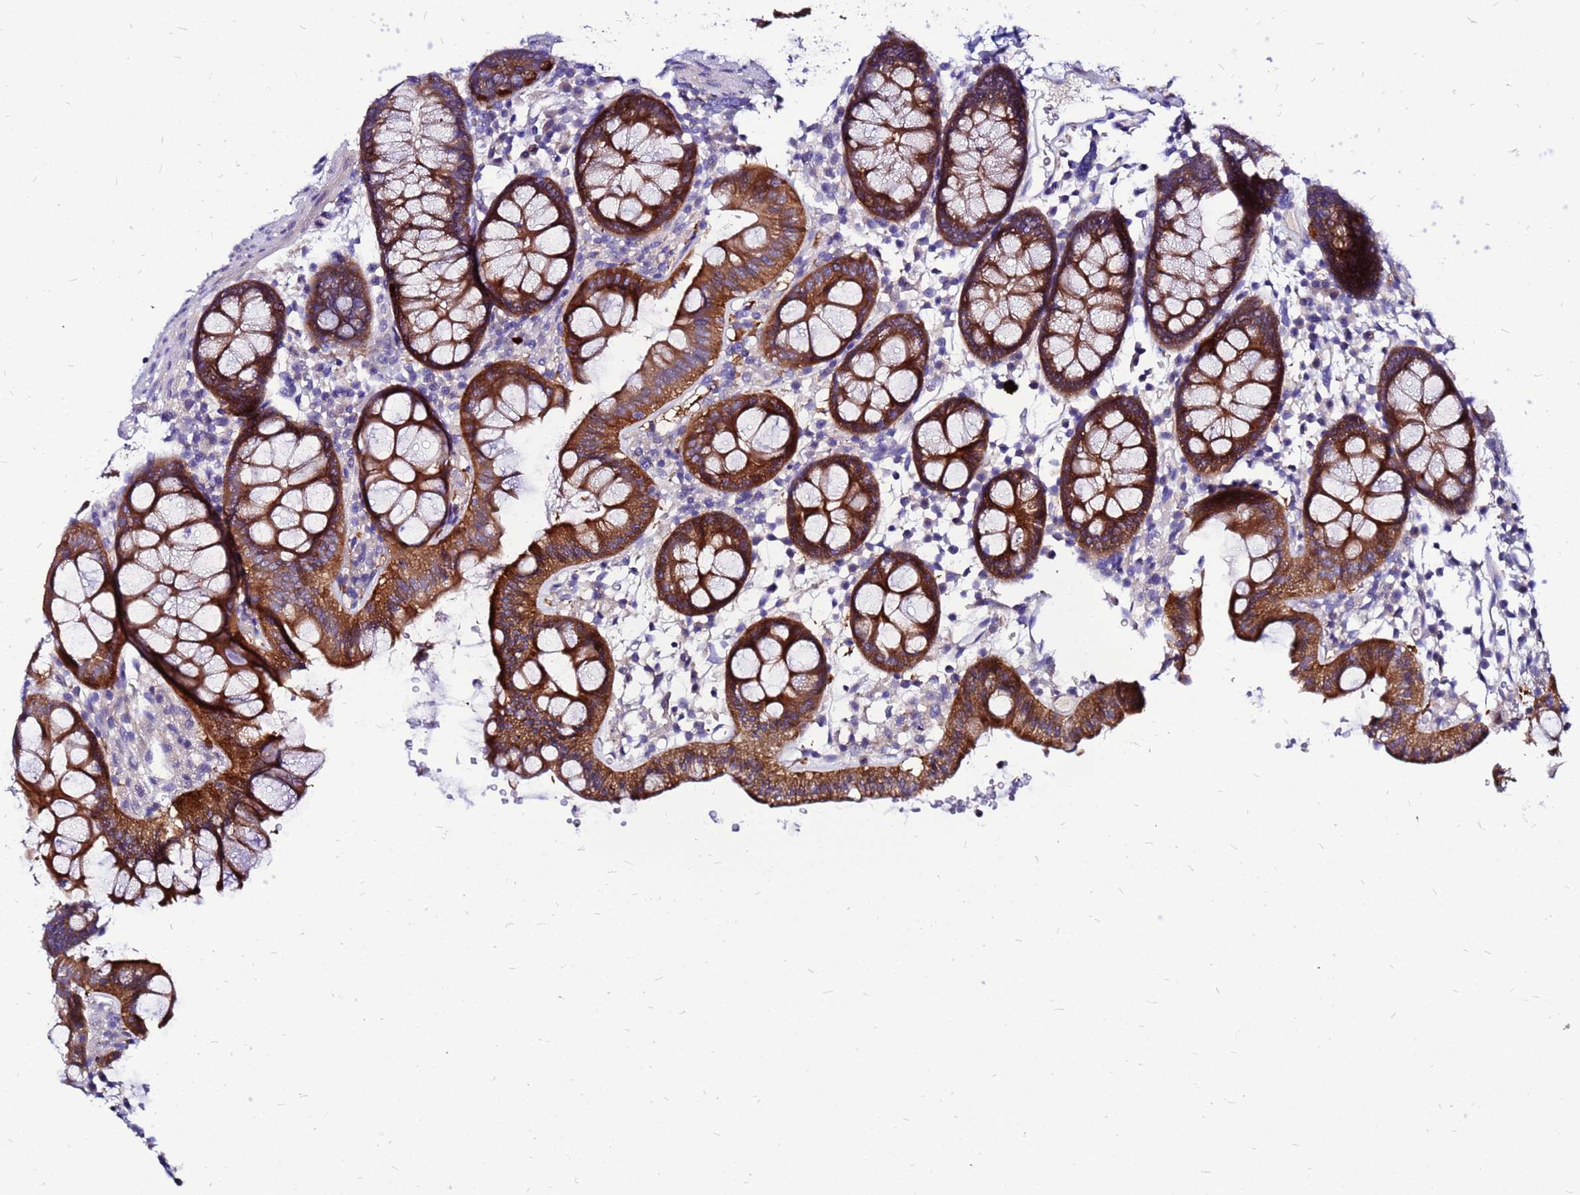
{"staining": {"intensity": "negative", "quantity": "none", "location": "none"}, "tissue": "colon", "cell_type": "Endothelial cells", "image_type": "normal", "snomed": [{"axis": "morphology", "description": "Normal tissue, NOS"}, {"axis": "topography", "description": "Colon"}], "caption": "The photomicrograph displays no significant expression in endothelial cells of colon.", "gene": "ARHGEF35", "patient": {"sex": "male", "age": 75}}